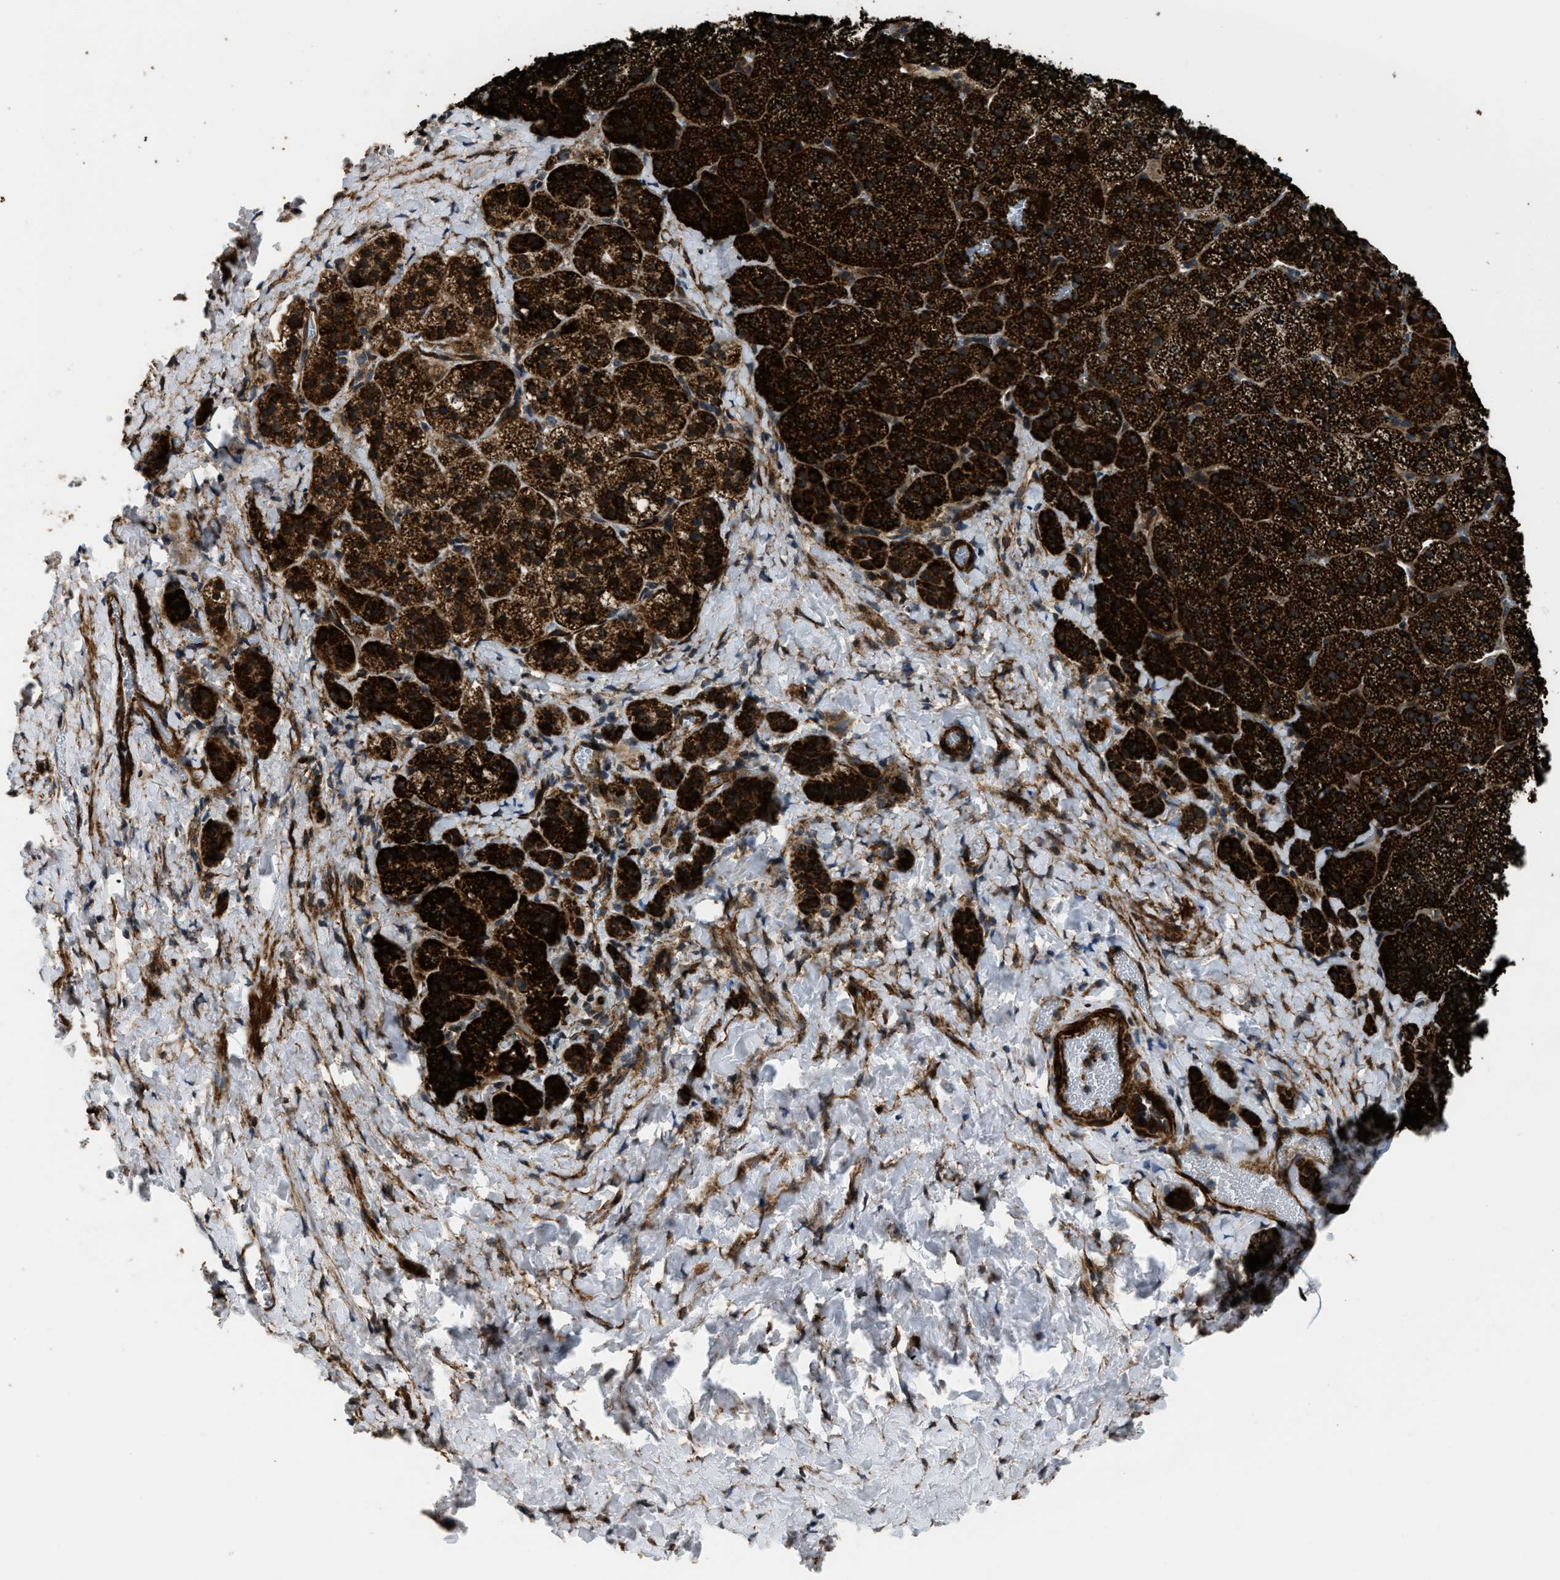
{"staining": {"intensity": "strong", "quantity": ">75%", "location": "cytoplasmic/membranous"}, "tissue": "adrenal gland", "cell_type": "Glandular cells", "image_type": "normal", "snomed": [{"axis": "morphology", "description": "Normal tissue, NOS"}, {"axis": "topography", "description": "Adrenal gland"}], "caption": "A brown stain labels strong cytoplasmic/membranous staining of a protein in glandular cells of unremarkable human adrenal gland.", "gene": "GSDME", "patient": {"sex": "female", "age": 44}}